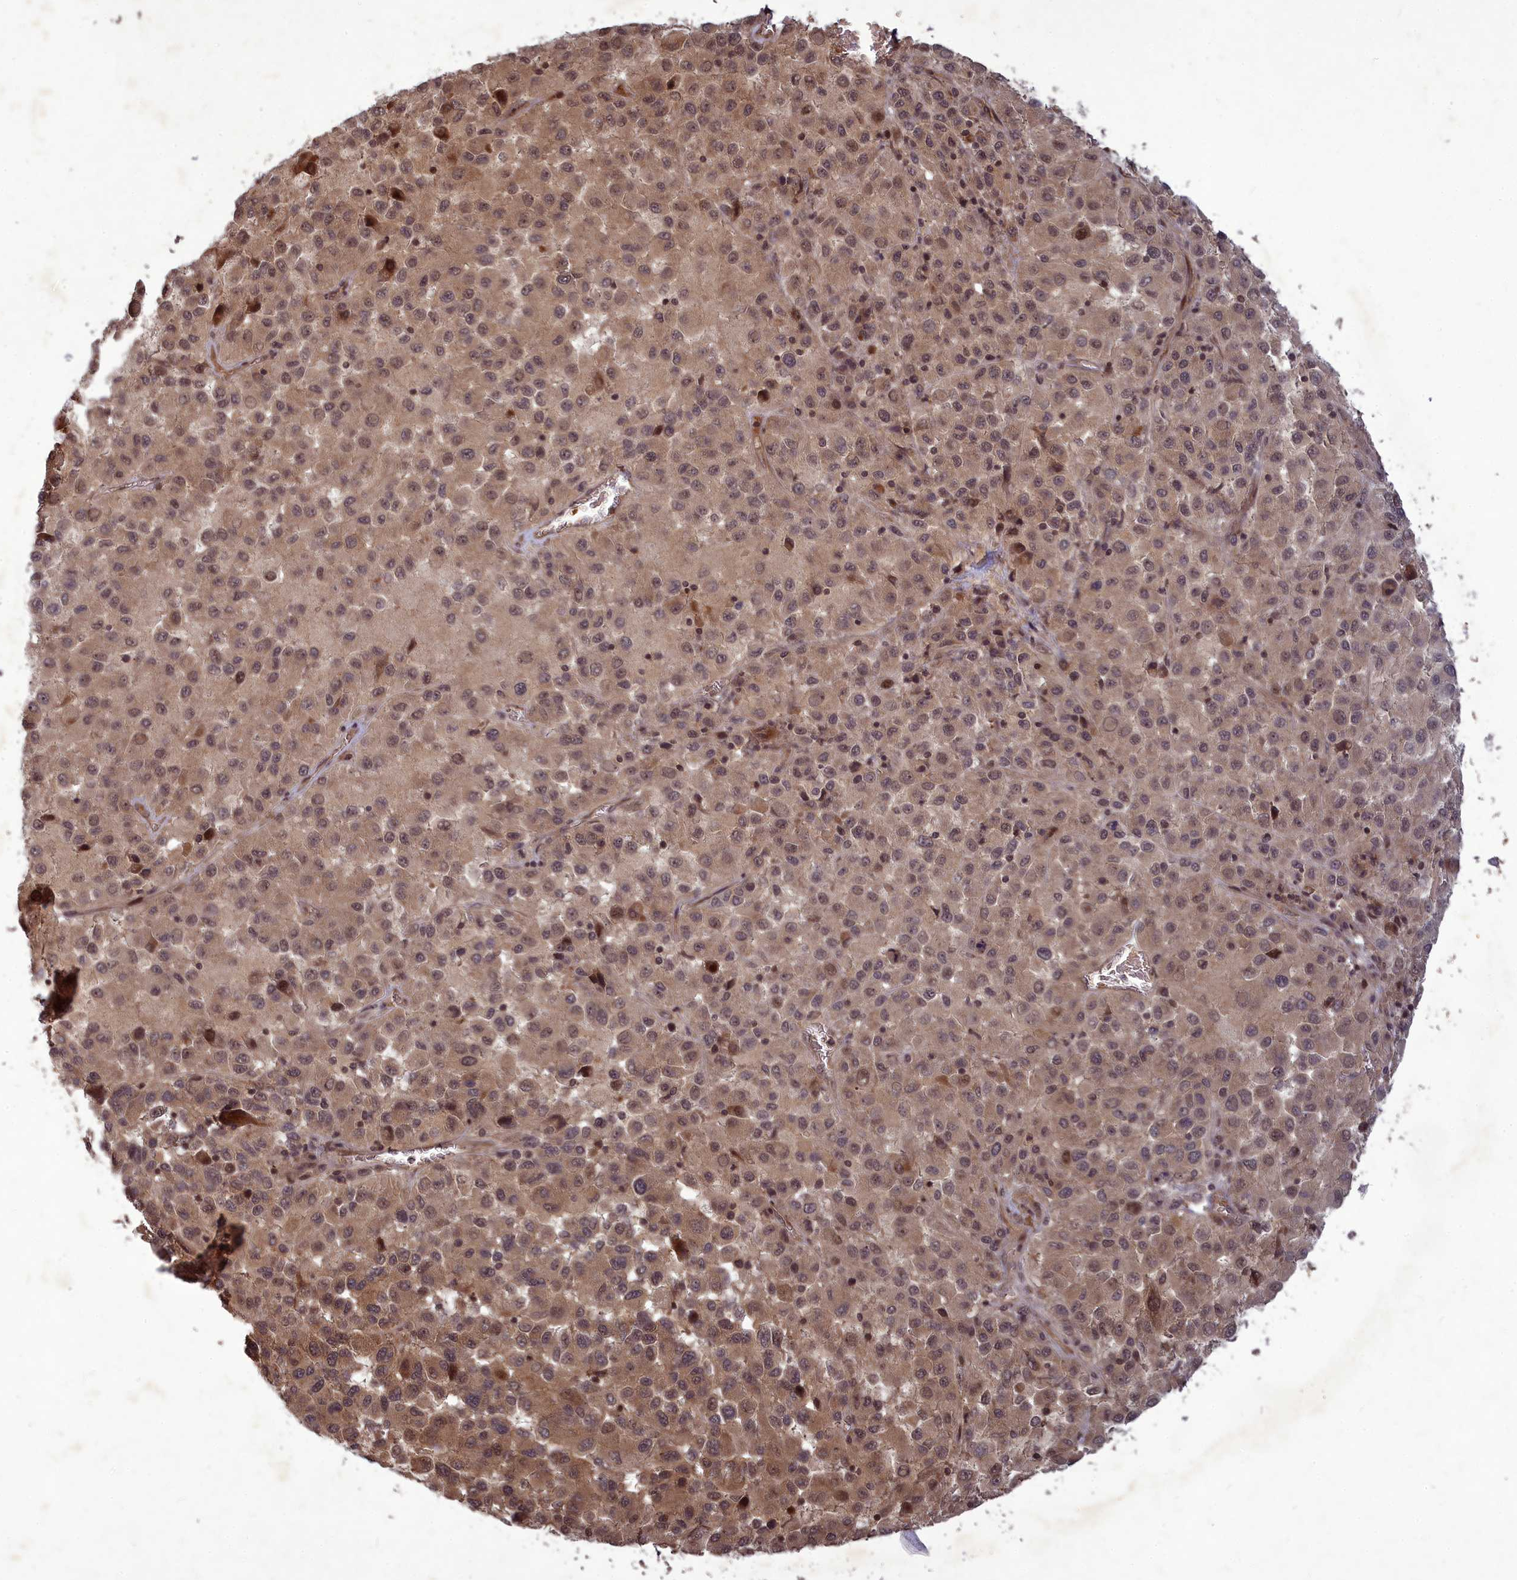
{"staining": {"intensity": "weak", "quantity": ">75%", "location": "cytoplasmic/membranous,nuclear"}, "tissue": "melanoma", "cell_type": "Tumor cells", "image_type": "cancer", "snomed": [{"axis": "morphology", "description": "Malignant melanoma, Metastatic site"}, {"axis": "topography", "description": "Lung"}], "caption": "Immunohistochemical staining of malignant melanoma (metastatic site) reveals low levels of weak cytoplasmic/membranous and nuclear protein expression in approximately >75% of tumor cells.", "gene": "SRMS", "patient": {"sex": "male", "age": 64}}